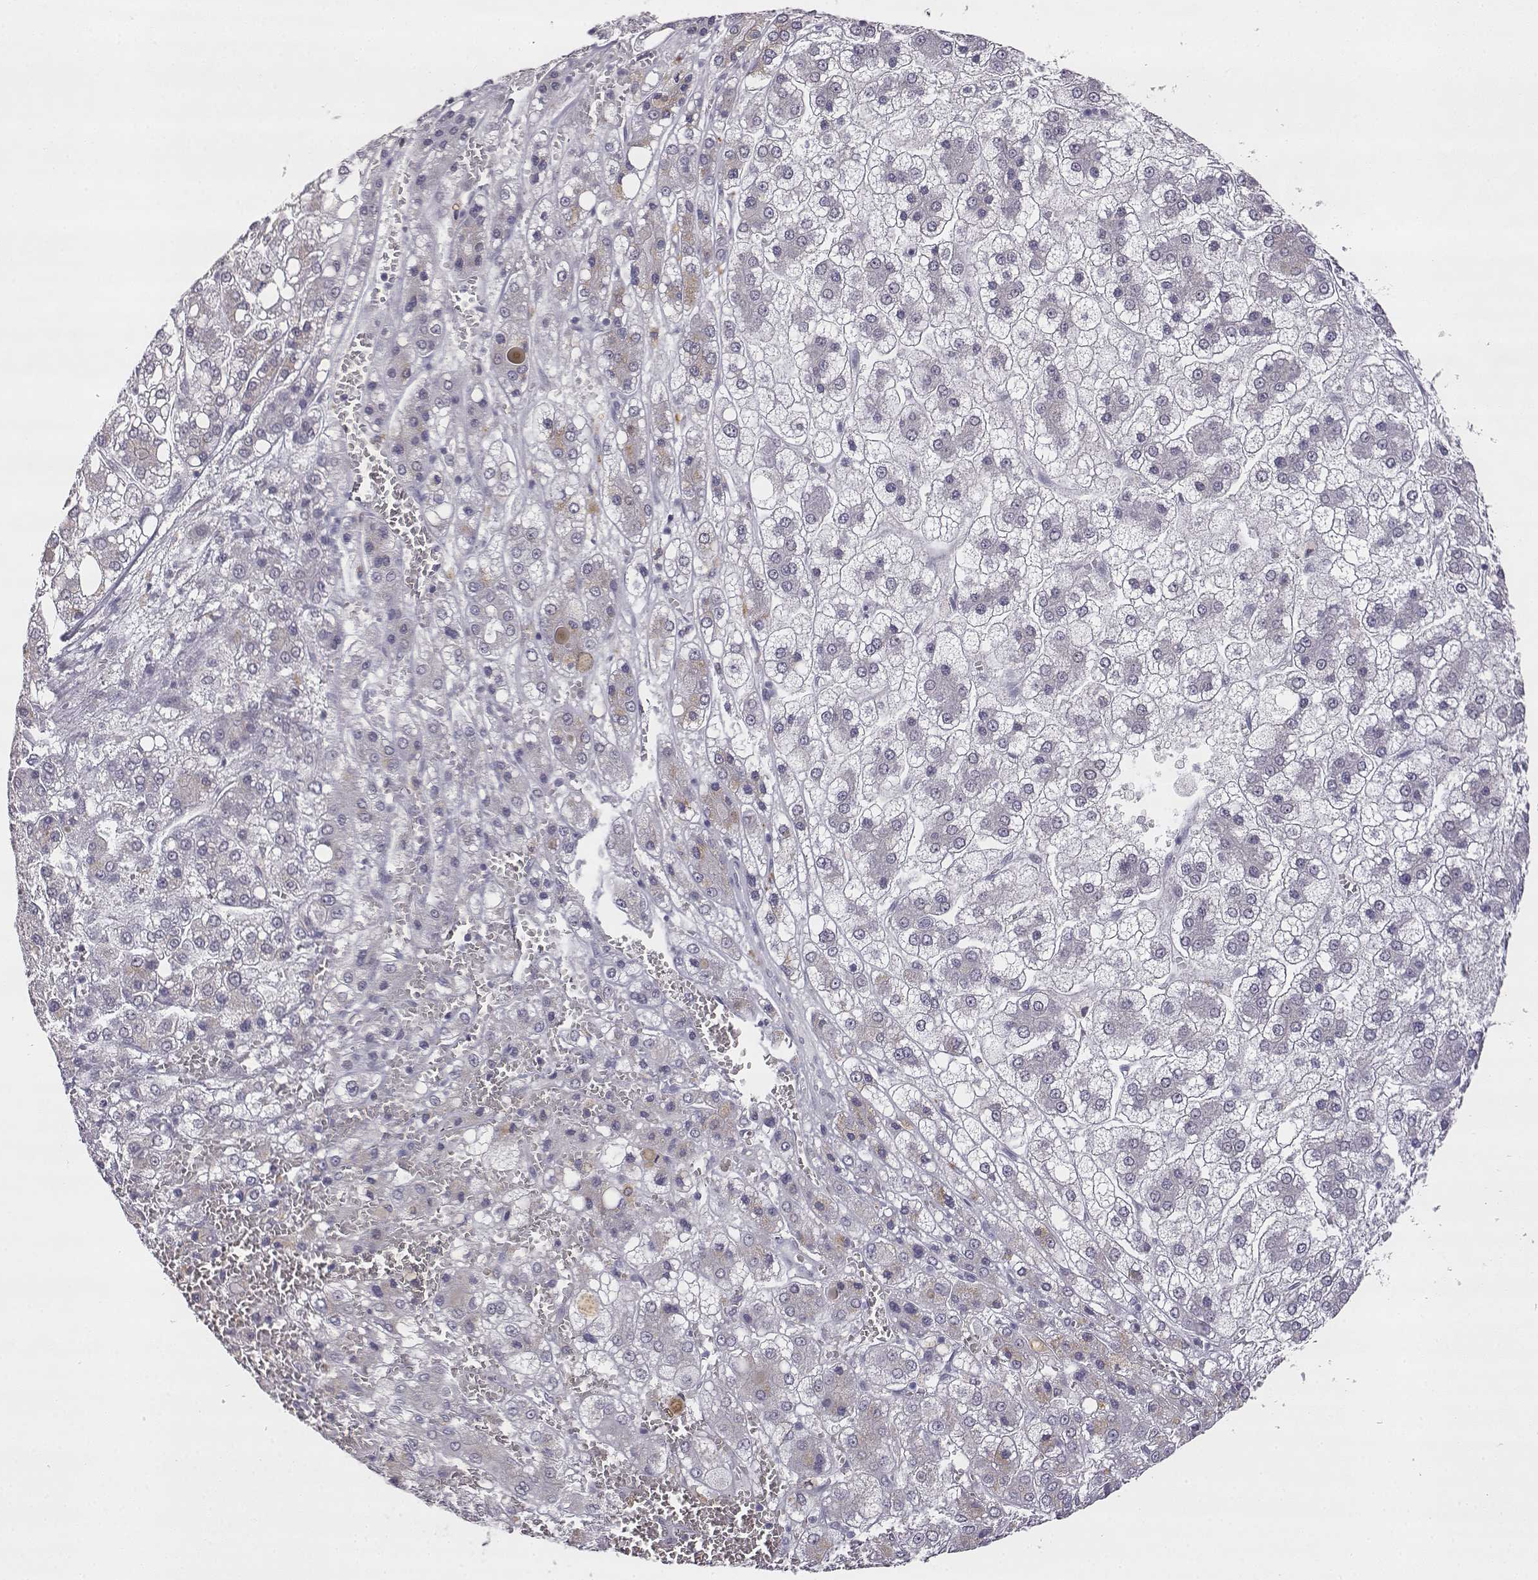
{"staining": {"intensity": "negative", "quantity": "none", "location": "none"}, "tissue": "liver cancer", "cell_type": "Tumor cells", "image_type": "cancer", "snomed": [{"axis": "morphology", "description": "Carcinoma, Hepatocellular, NOS"}, {"axis": "topography", "description": "Liver"}], "caption": "A histopathology image of human hepatocellular carcinoma (liver) is negative for staining in tumor cells.", "gene": "VGF", "patient": {"sex": "male", "age": 73}}